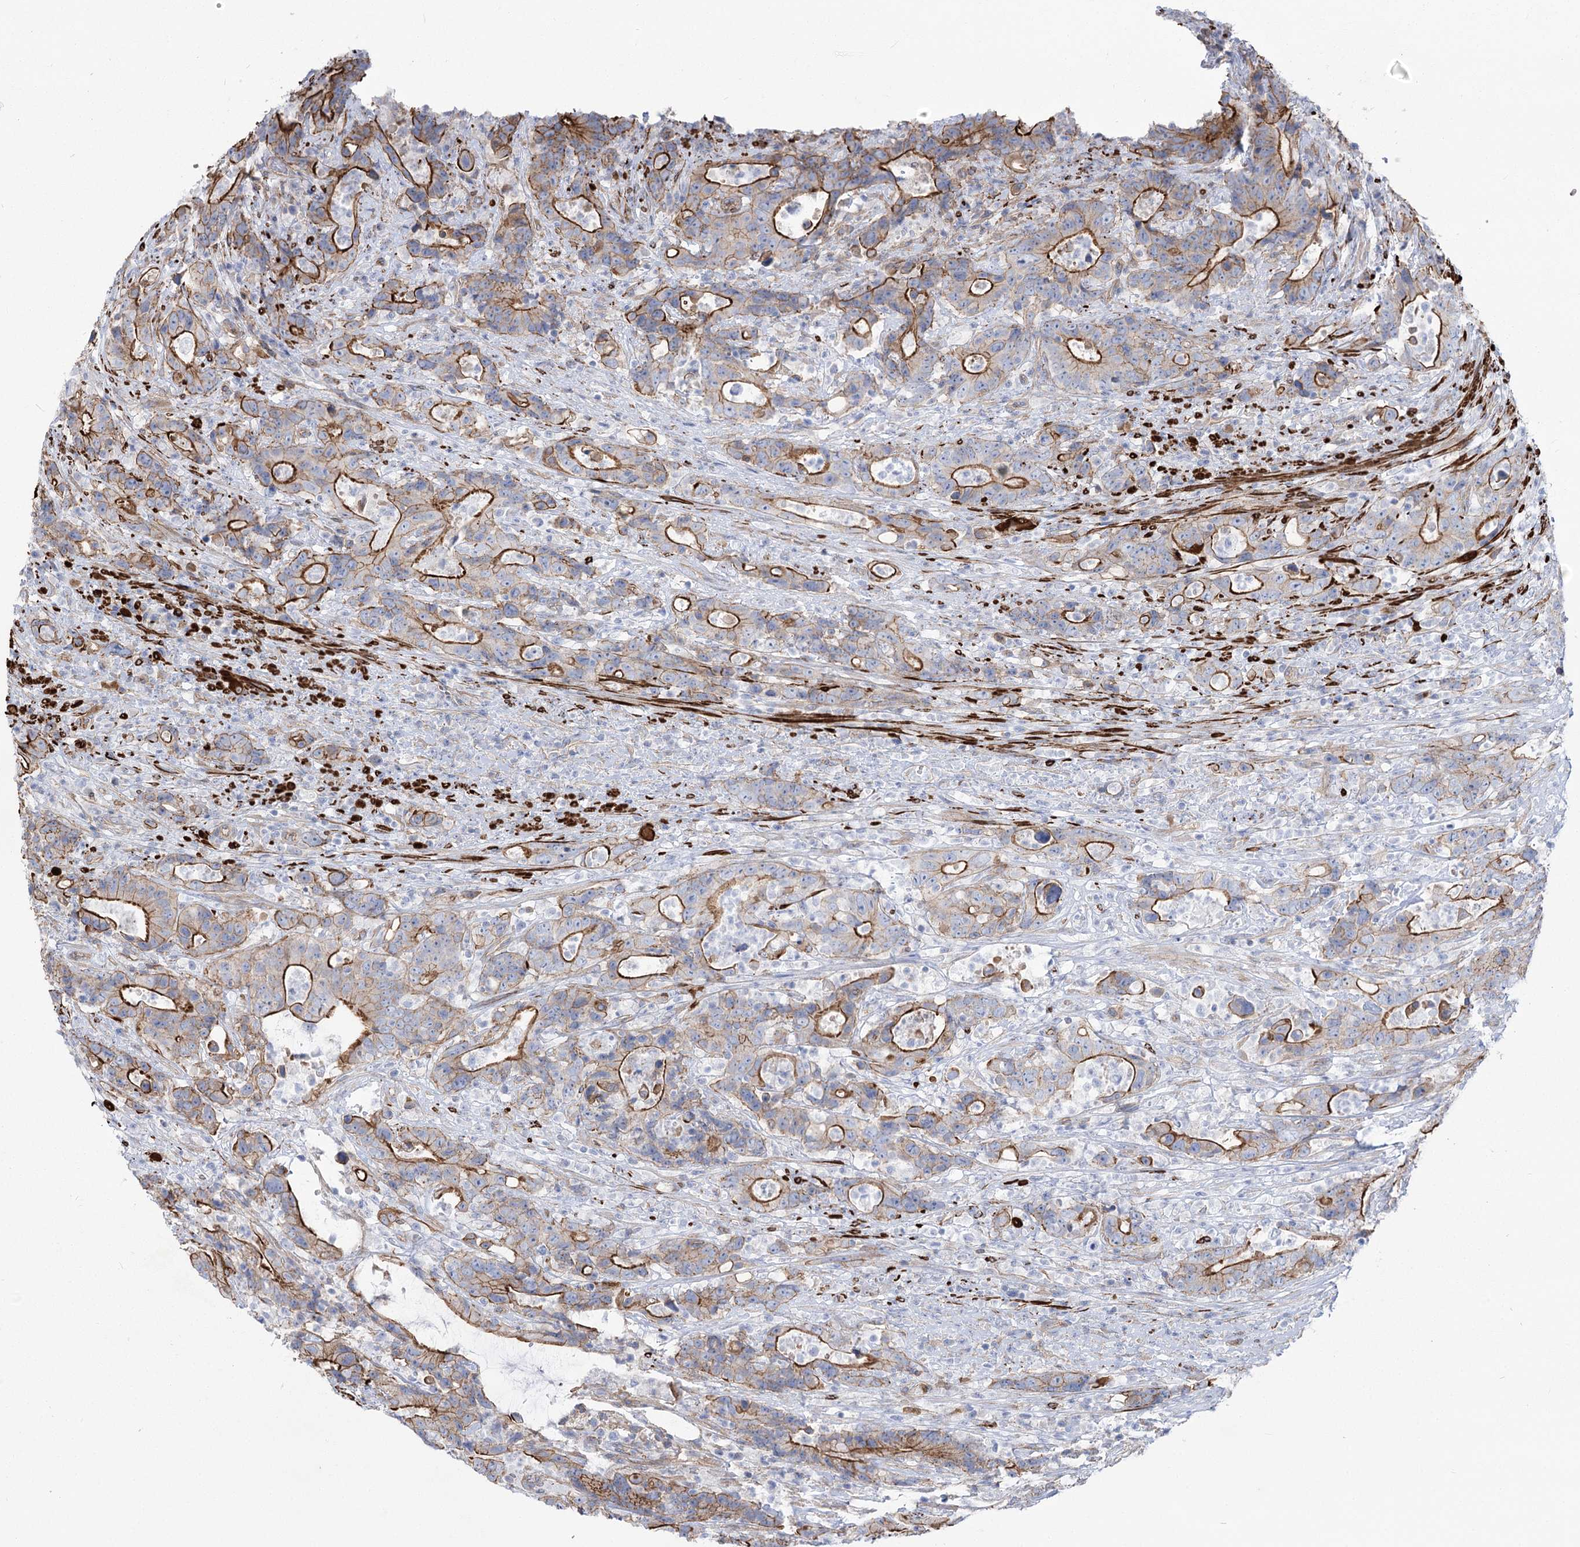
{"staining": {"intensity": "moderate", "quantity": "25%-75%", "location": "cytoplasmic/membranous"}, "tissue": "colorectal cancer", "cell_type": "Tumor cells", "image_type": "cancer", "snomed": [{"axis": "morphology", "description": "Adenocarcinoma, NOS"}, {"axis": "topography", "description": "Colon"}], "caption": "Adenocarcinoma (colorectal) stained with immunohistochemistry (IHC) displays moderate cytoplasmic/membranous staining in approximately 25%-75% of tumor cells.", "gene": "PLEKHA5", "patient": {"sex": "female", "age": 75}}